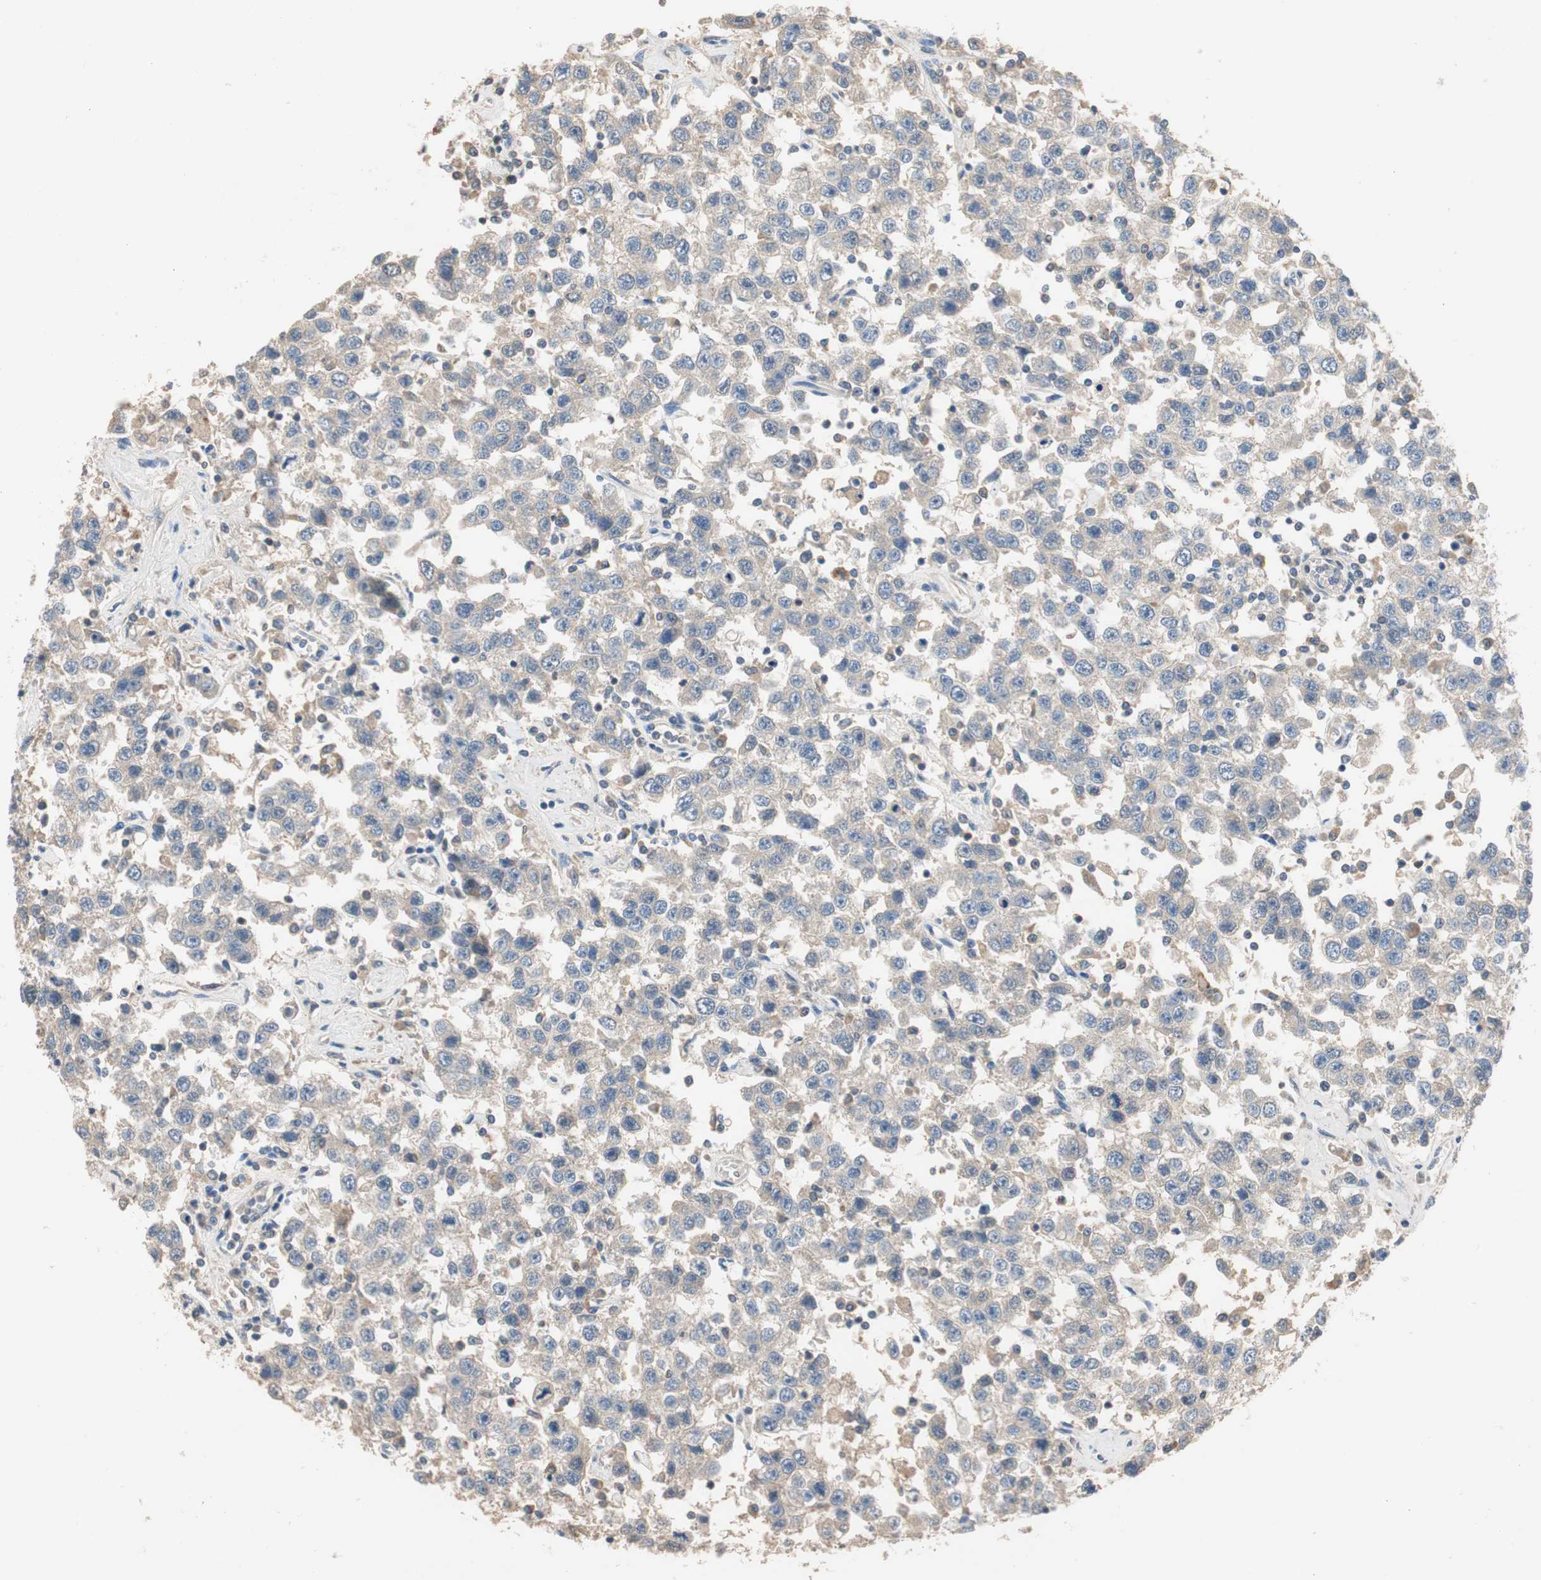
{"staining": {"intensity": "weak", "quantity": ">75%", "location": "cytoplasmic/membranous"}, "tissue": "testis cancer", "cell_type": "Tumor cells", "image_type": "cancer", "snomed": [{"axis": "morphology", "description": "Seminoma, NOS"}, {"axis": "topography", "description": "Testis"}], "caption": "Tumor cells show low levels of weak cytoplasmic/membranous expression in approximately >75% of cells in human testis seminoma.", "gene": "ADAP1", "patient": {"sex": "male", "age": 41}}